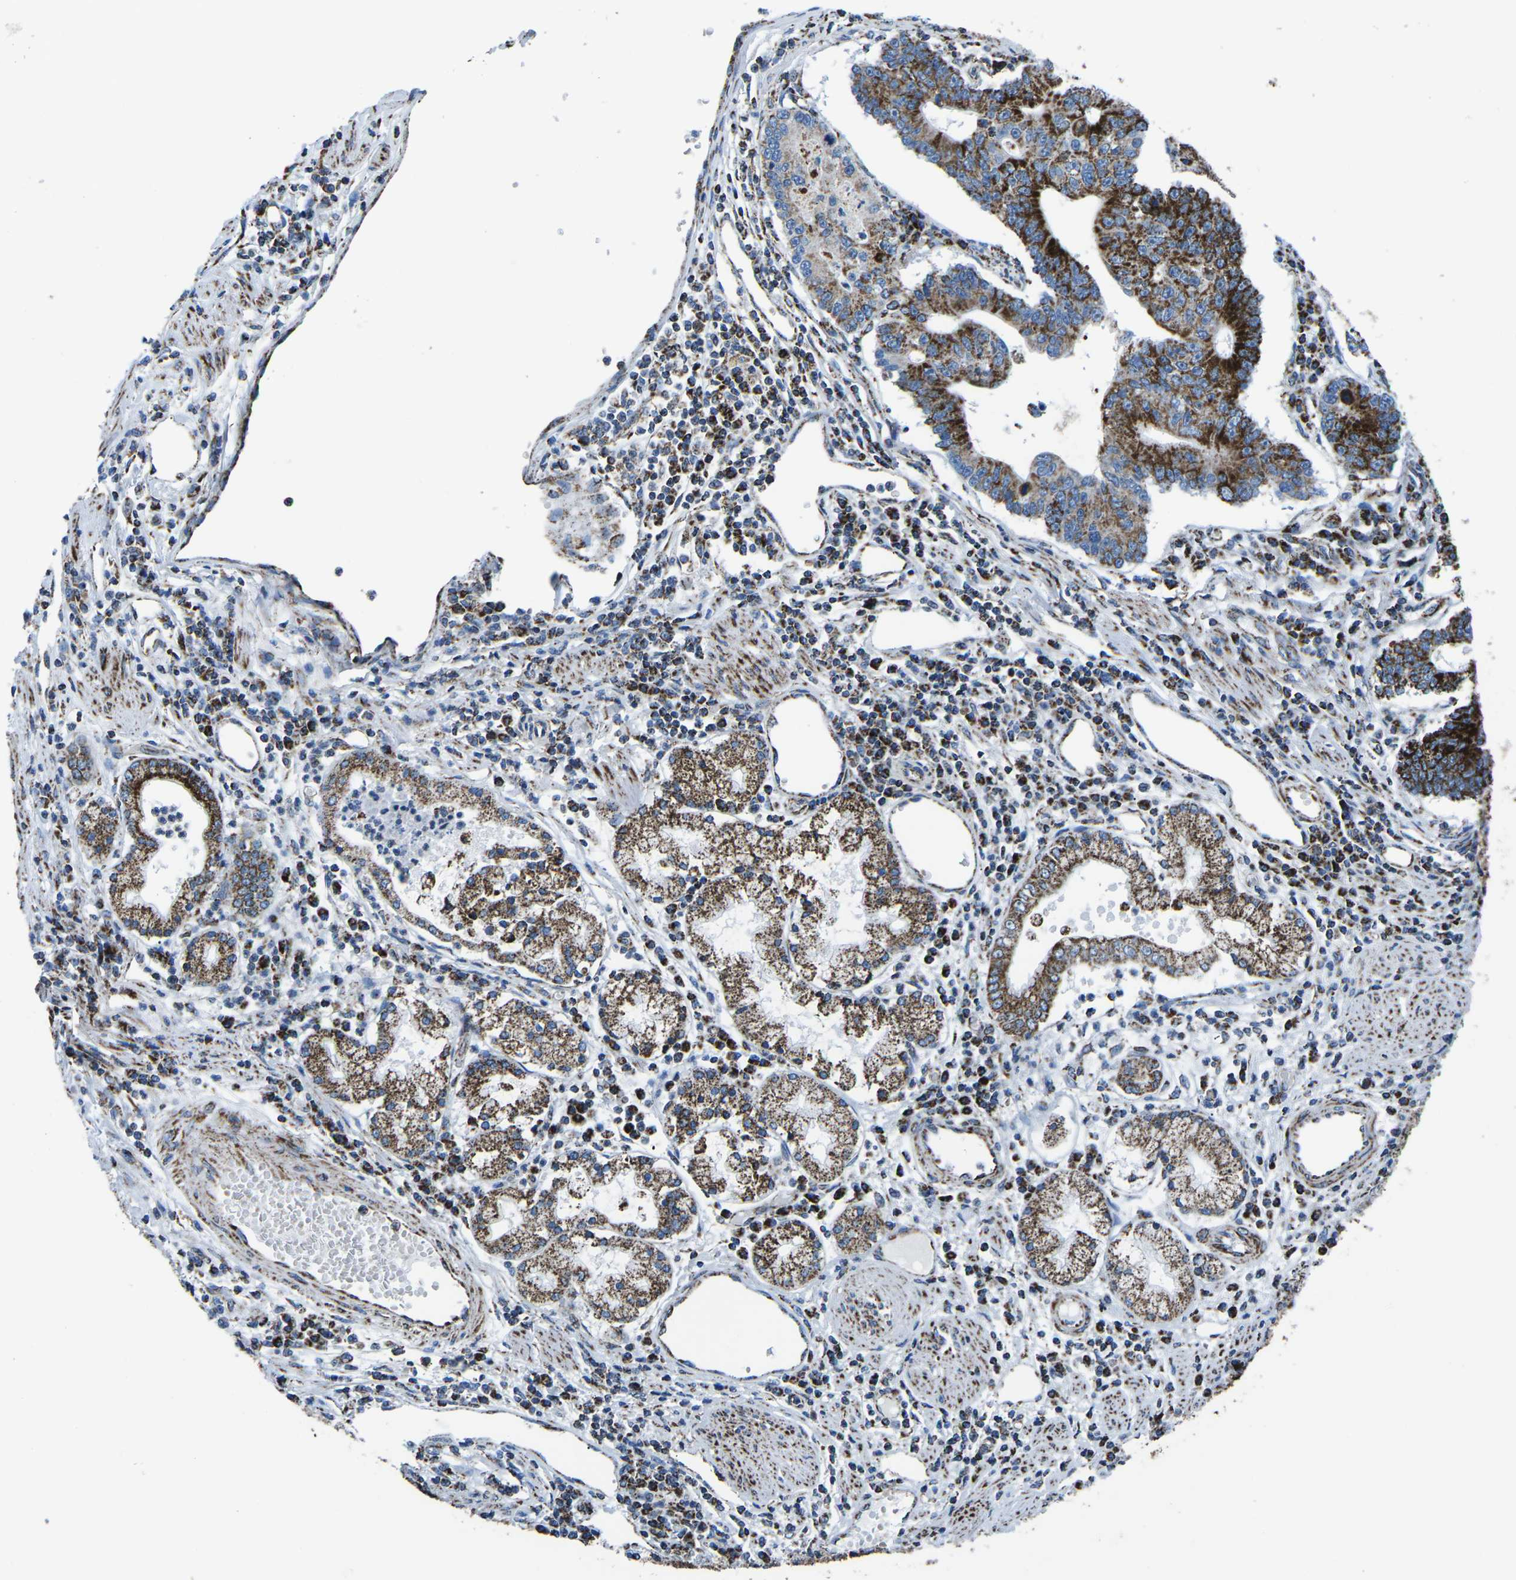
{"staining": {"intensity": "strong", "quantity": ">75%", "location": "cytoplasmic/membranous"}, "tissue": "stomach cancer", "cell_type": "Tumor cells", "image_type": "cancer", "snomed": [{"axis": "morphology", "description": "Adenocarcinoma, NOS"}, {"axis": "topography", "description": "Stomach"}], "caption": "A brown stain labels strong cytoplasmic/membranous expression of a protein in human adenocarcinoma (stomach) tumor cells. (Brightfield microscopy of DAB IHC at high magnification).", "gene": "MT-CO2", "patient": {"sex": "male", "age": 59}}